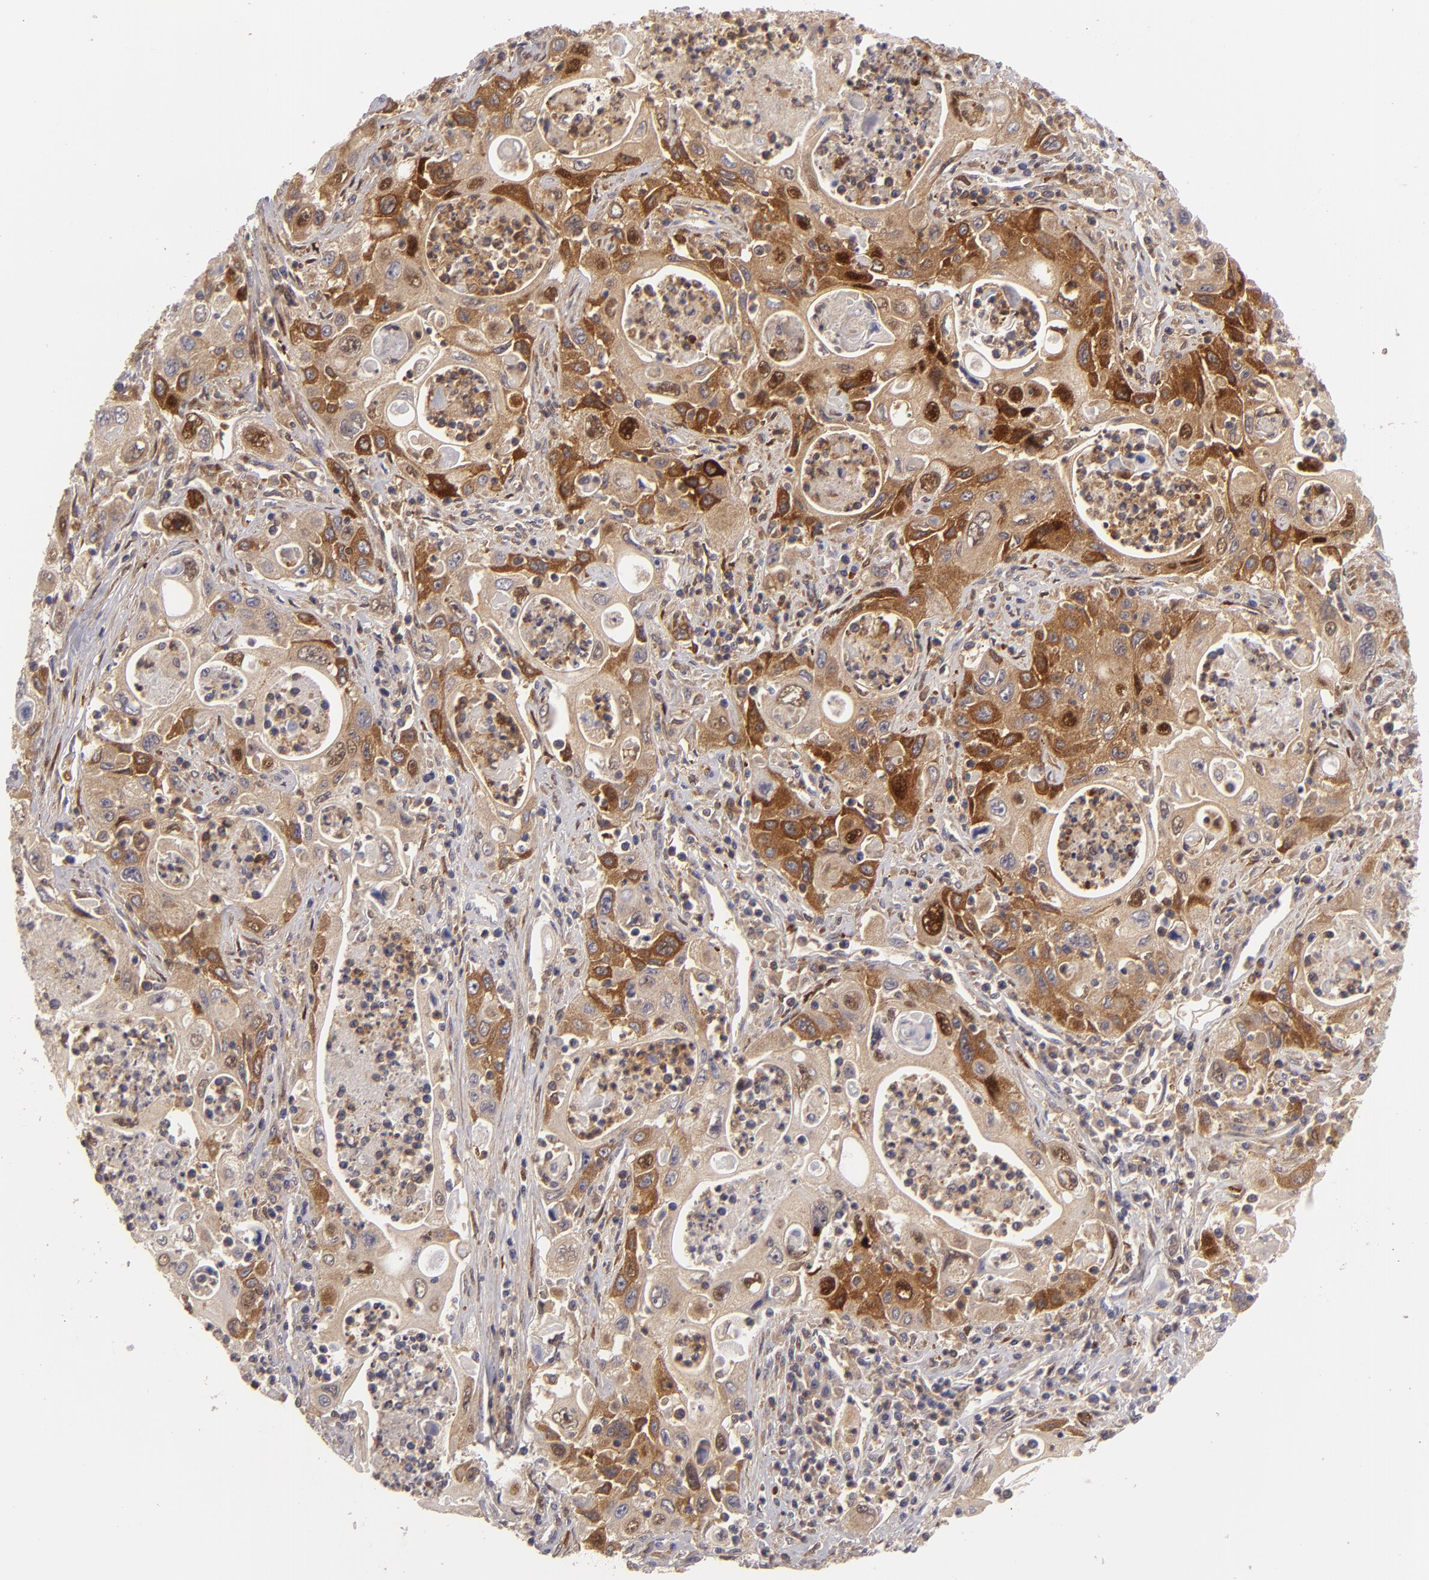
{"staining": {"intensity": "strong", "quantity": ">75%", "location": "cytoplasmic/membranous"}, "tissue": "pancreatic cancer", "cell_type": "Tumor cells", "image_type": "cancer", "snomed": [{"axis": "morphology", "description": "Adenocarcinoma, NOS"}, {"axis": "topography", "description": "Pancreas"}], "caption": "Immunohistochemistry (IHC) histopathology image of human pancreatic adenocarcinoma stained for a protein (brown), which exhibits high levels of strong cytoplasmic/membranous expression in about >75% of tumor cells.", "gene": "MMP10", "patient": {"sex": "male", "age": 70}}